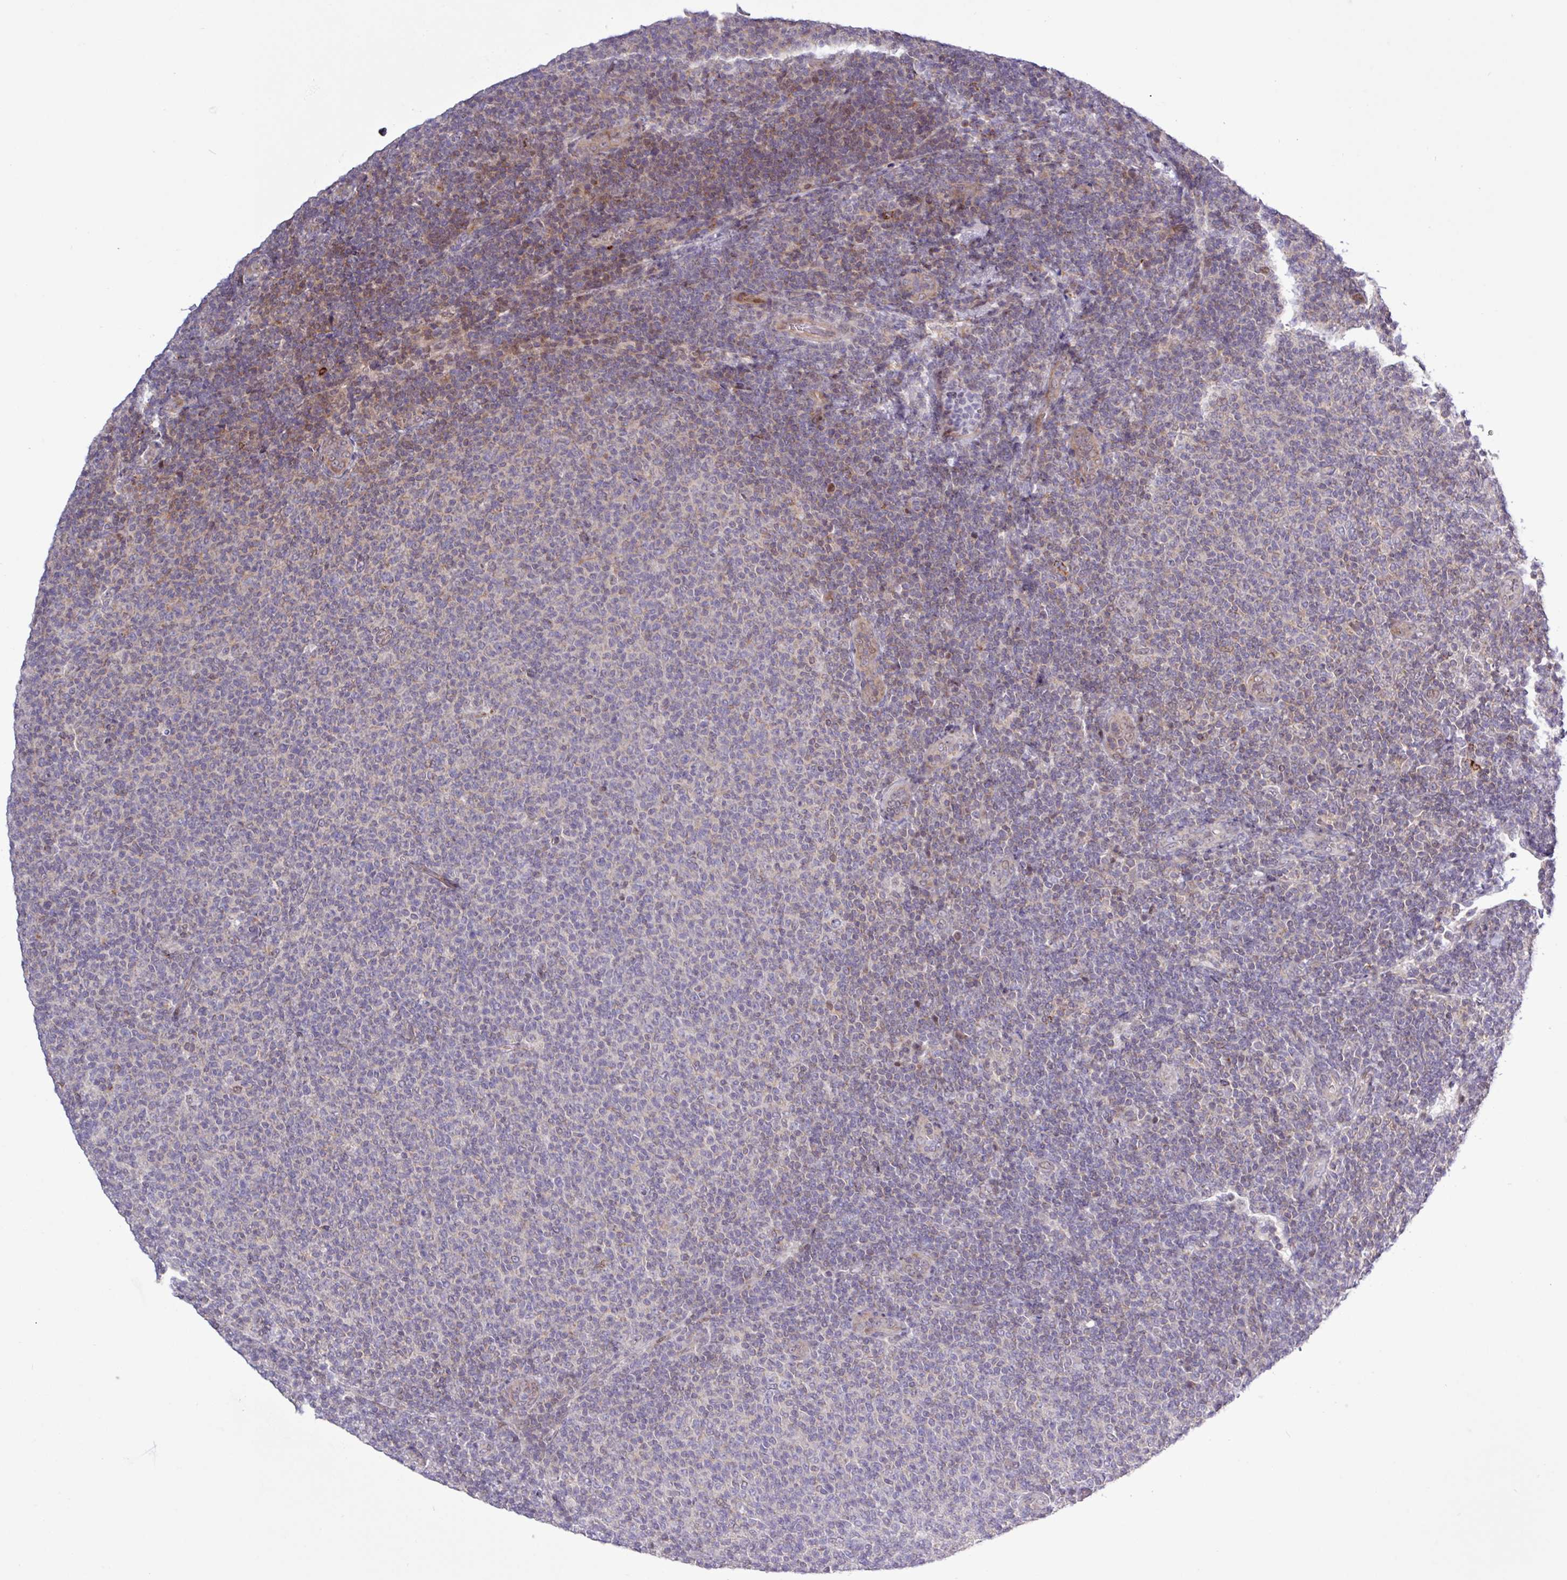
{"staining": {"intensity": "weak", "quantity": "<25%", "location": "cytoplasmic/membranous"}, "tissue": "lymphoma", "cell_type": "Tumor cells", "image_type": "cancer", "snomed": [{"axis": "morphology", "description": "Malignant lymphoma, non-Hodgkin's type, Low grade"}, {"axis": "topography", "description": "Lymph node"}], "caption": "Protein analysis of lymphoma exhibits no significant positivity in tumor cells. Nuclei are stained in blue.", "gene": "RTL3", "patient": {"sex": "male", "age": 66}}